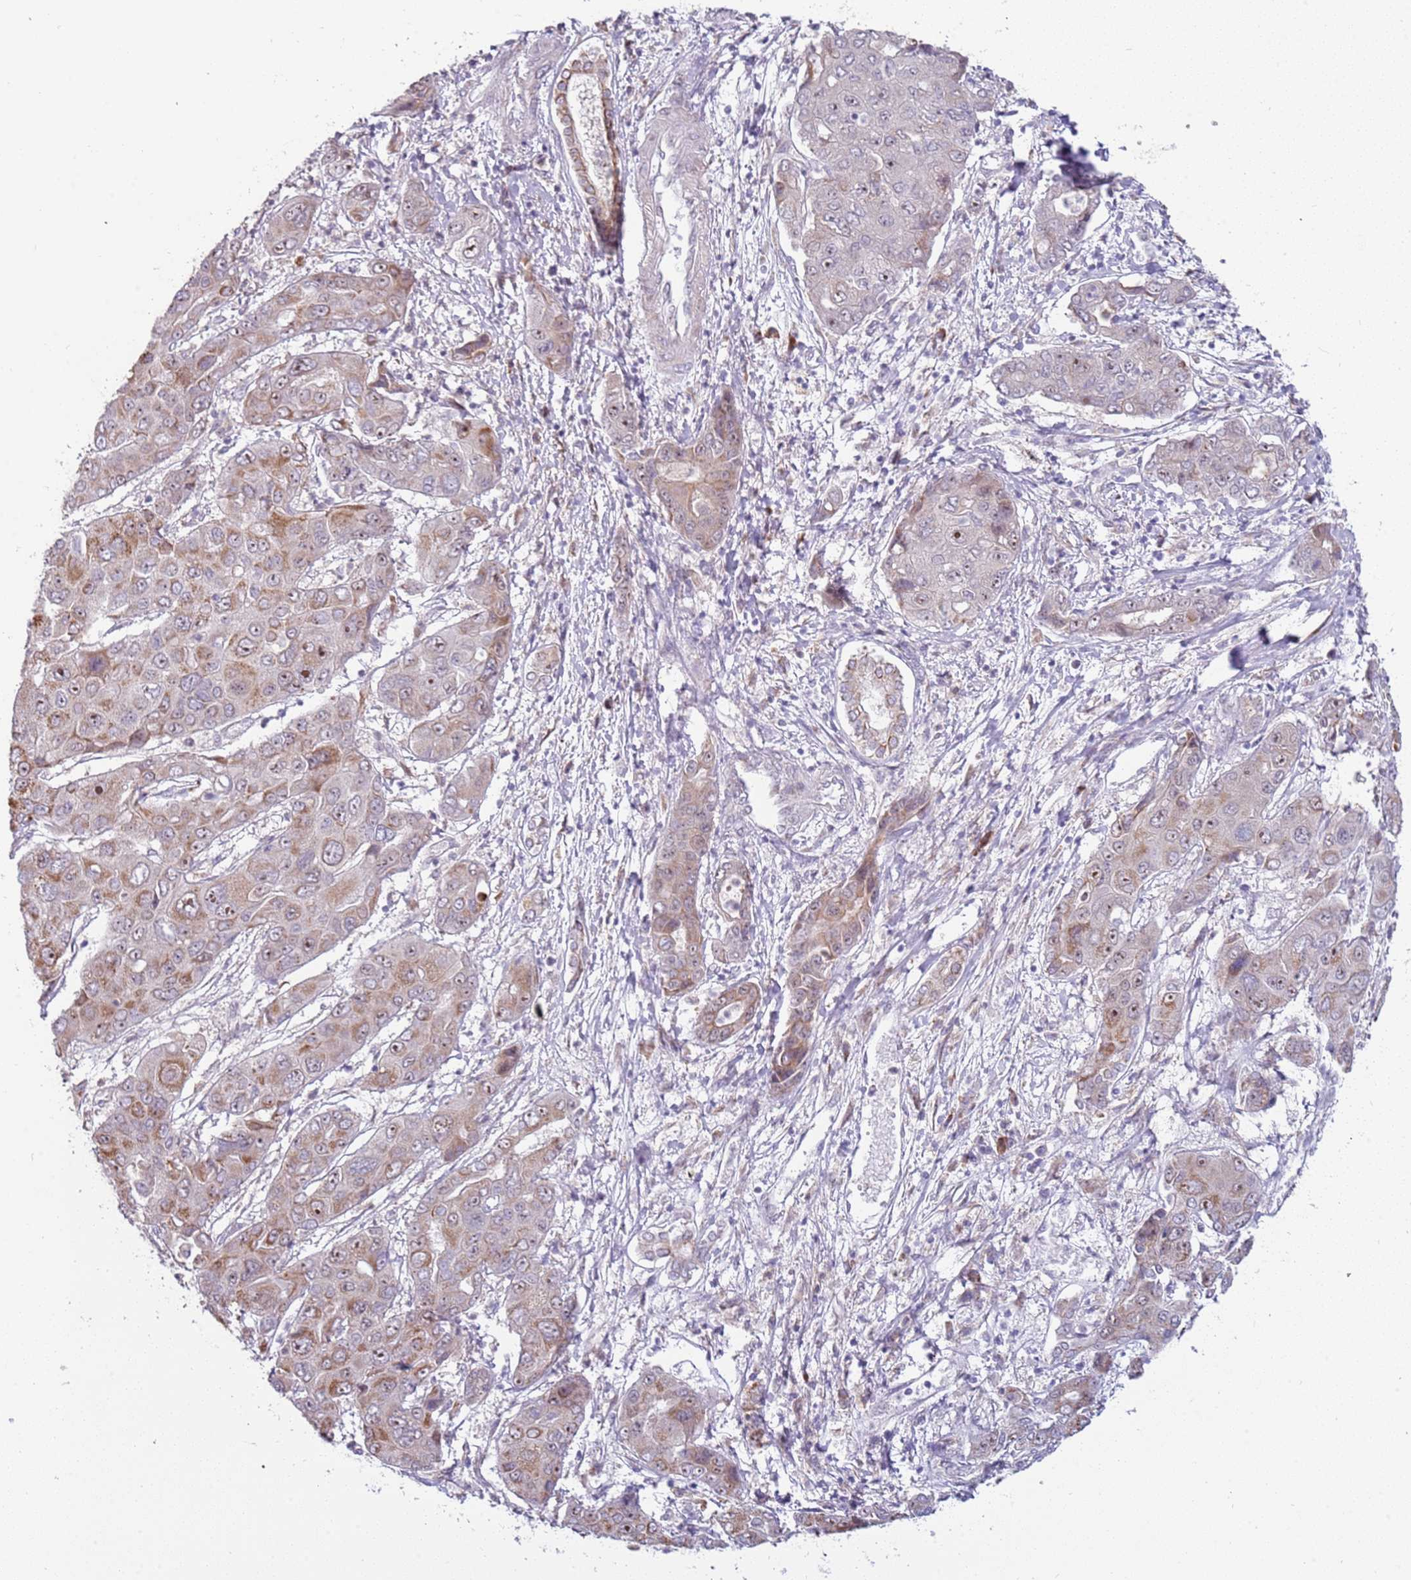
{"staining": {"intensity": "moderate", "quantity": "25%-75%", "location": "cytoplasmic/membranous,nuclear"}, "tissue": "liver cancer", "cell_type": "Tumor cells", "image_type": "cancer", "snomed": [{"axis": "morphology", "description": "Cholangiocarcinoma"}, {"axis": "topography", "description": "Liver"}], "caption": "This is a histology image of immunohistochemistry staining of liver cancer, which shows moderate positivity in the cytoplasmic/membranous and nuclear of tumor cells.", "gene": "UCMA", "patient": {"sex": "male", "age": 67}}